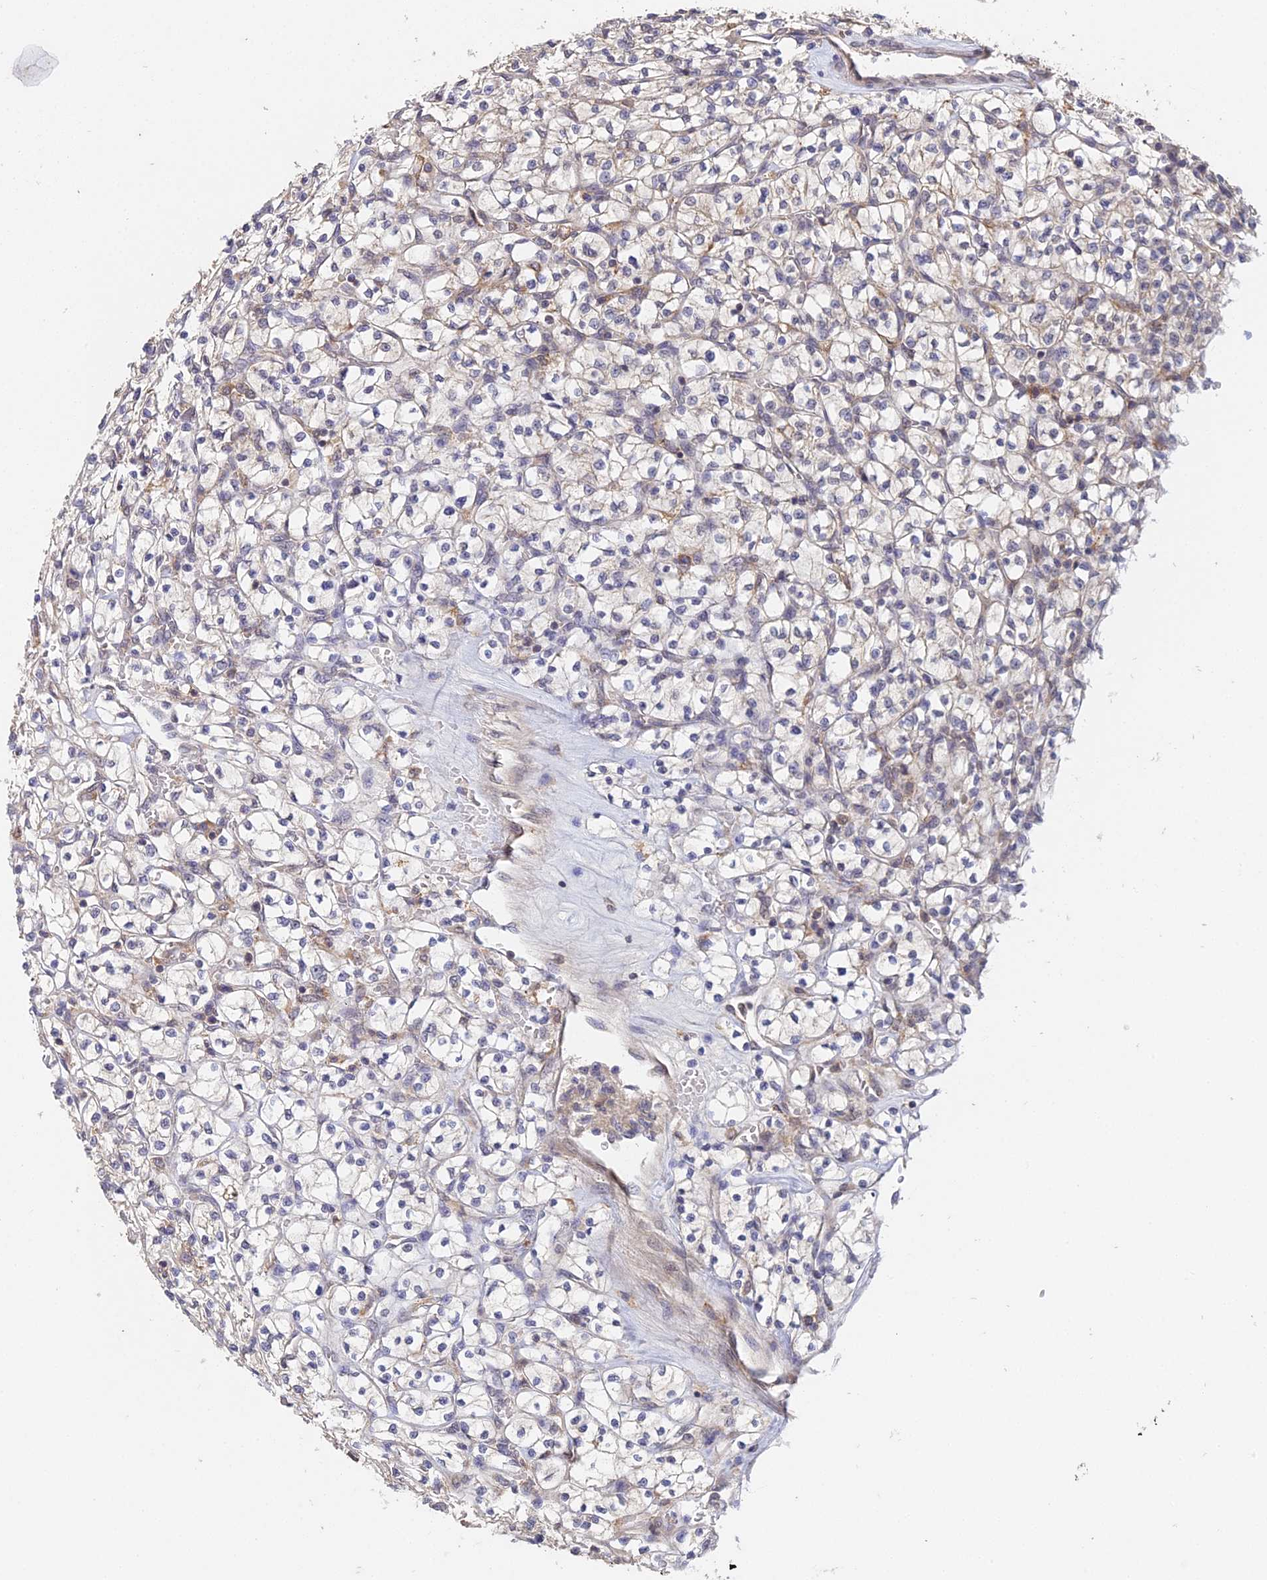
{"staining": {"intensity": "negative", "quantity": "none", "location": "none"}, "tissue": "renal cancer", "cell_type": "Tumor cells", "image_type": "cancer", "snomed": [{"axis": "morphology", "description": "Adenocarcinoma, NOS"}, {"axis": "topography", "description": "Kidney"}], "caption": "The immunohistochemistry photomicrograph has no significant staining in tumor cells of renal cancer (adenocarcinoma) tissue.", "gene": "TPRX1", "patient": {"sex": "female", "age": 64}}